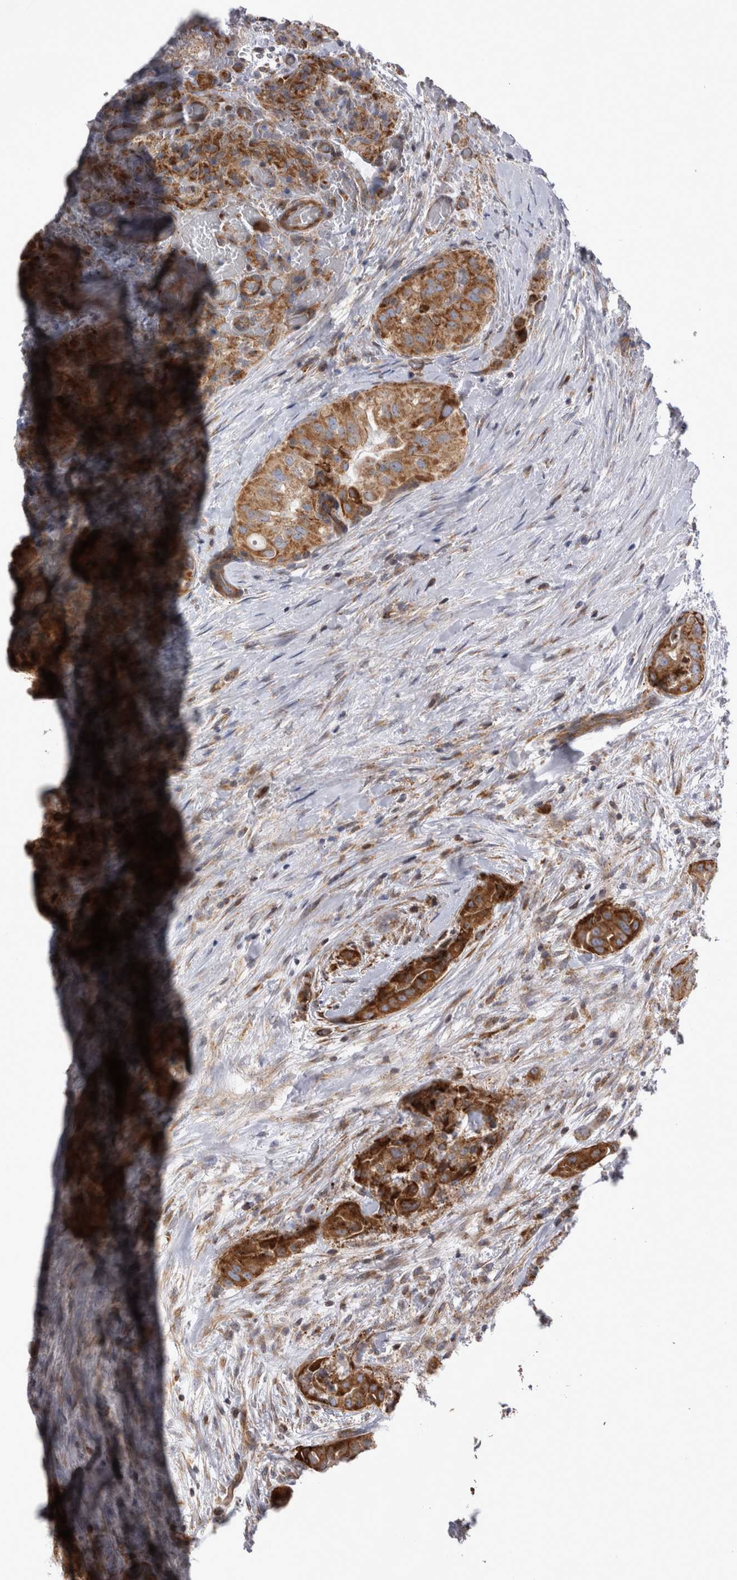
{"staining": {"intensity": "strong", "quantity": ">75%", "location": "cytoplasmic/membranous"}, "tissue": "thyroid cancer", "cell_type": "Tumor cells", "image_type": "cancer", "snomed": [{"axis": "morphology", "description": "Papillary adenocarcinoma, NOS"}, {"axis": "topography", "description": "Thyroid gland"}], "caption": "An image showing strong cytoplasmic/membranous staining in approximately >75% of tumor cells in thyroid papillary adenocarcinoma, as visualized by brown immunohistochemical staining.", "gene": "TSPOAP1", "patient": {"sex": "female", "age": 59}}